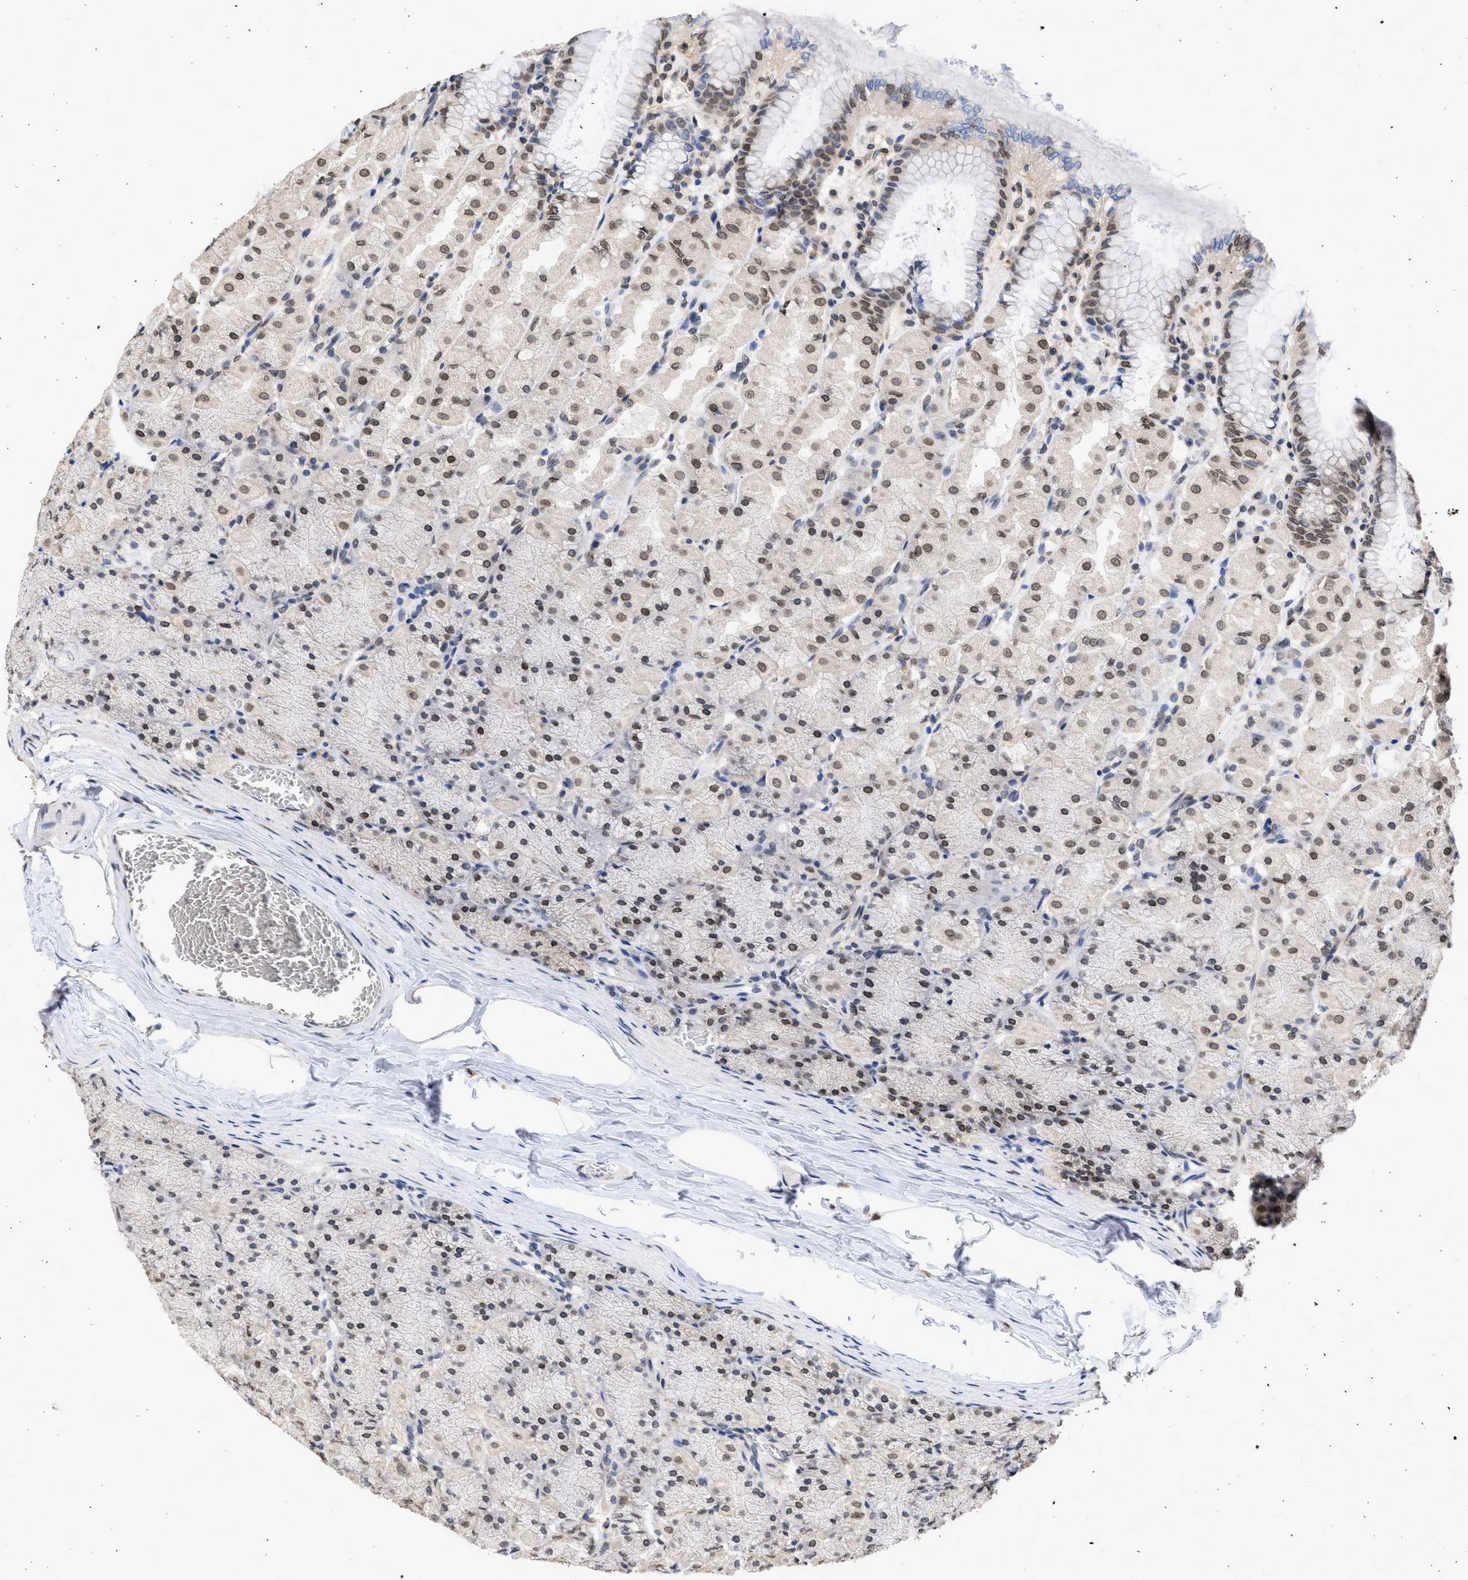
{"staining": {"intensity": "weak", "quantity": "25%-75%", "location": "cytoplasmic/membranous,nuclear"}, "tissue": "stomach", "cell_type": "Glandular cells", "image_type": "normal", "snomed": [{"axis": "morphology", "description": "Normal tissue, NOS"}, {"axis": "topography", "description": "Stomach, upper"}], "caption": "Protein positivity by immunohistochemistry shows weak cytoplasmic/membranous,nuclear positivity in about 25%-75% of glandular cells in normal stomach. (DAB = brown stain, brightfield microscopy at high magnification).", "gene": "NUP35", "patient": {"sex": "female", "age": 56}}